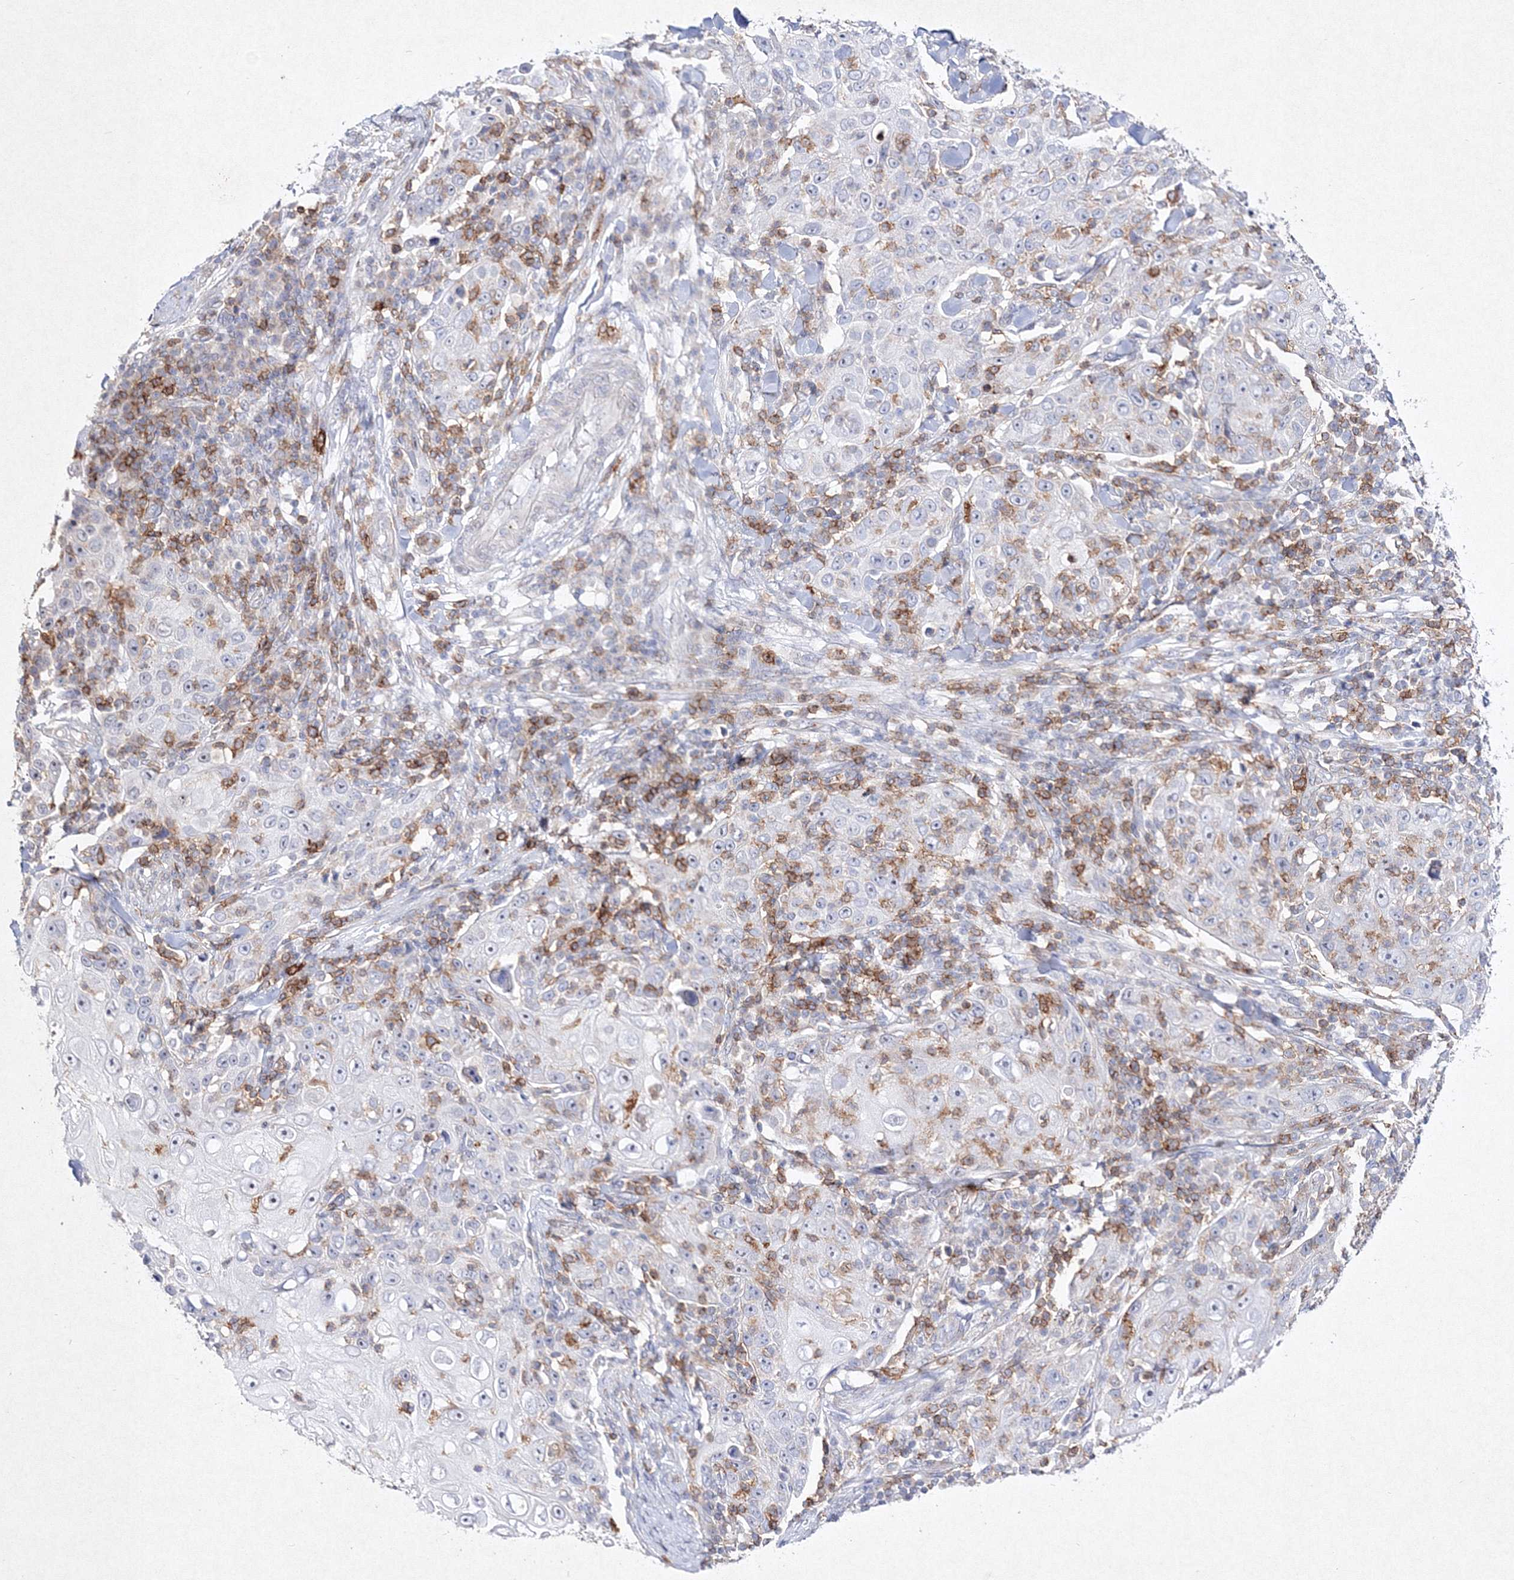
{"staining": {"intensity": "negative", "quantity": "none", "location": "none"}, "tissue": "skin cancer", "cell_type": "Tumor cells", "image_type": "cancer", "snomed": [{"axis": "morphology", "description": "Squamous cell carcinoma, NOS"}, {"axis": "topography", "description": "Skin"}], "caption": "Squamous cell carcinoma (skin) was stained to show a protein in brown. There is no significant staining in tumor cells. (Immunohistochemistry (ihc), brightfield microscopy, high magnification).", "gene": "HCST", "patient": {"sex": "female", "age": 88}}